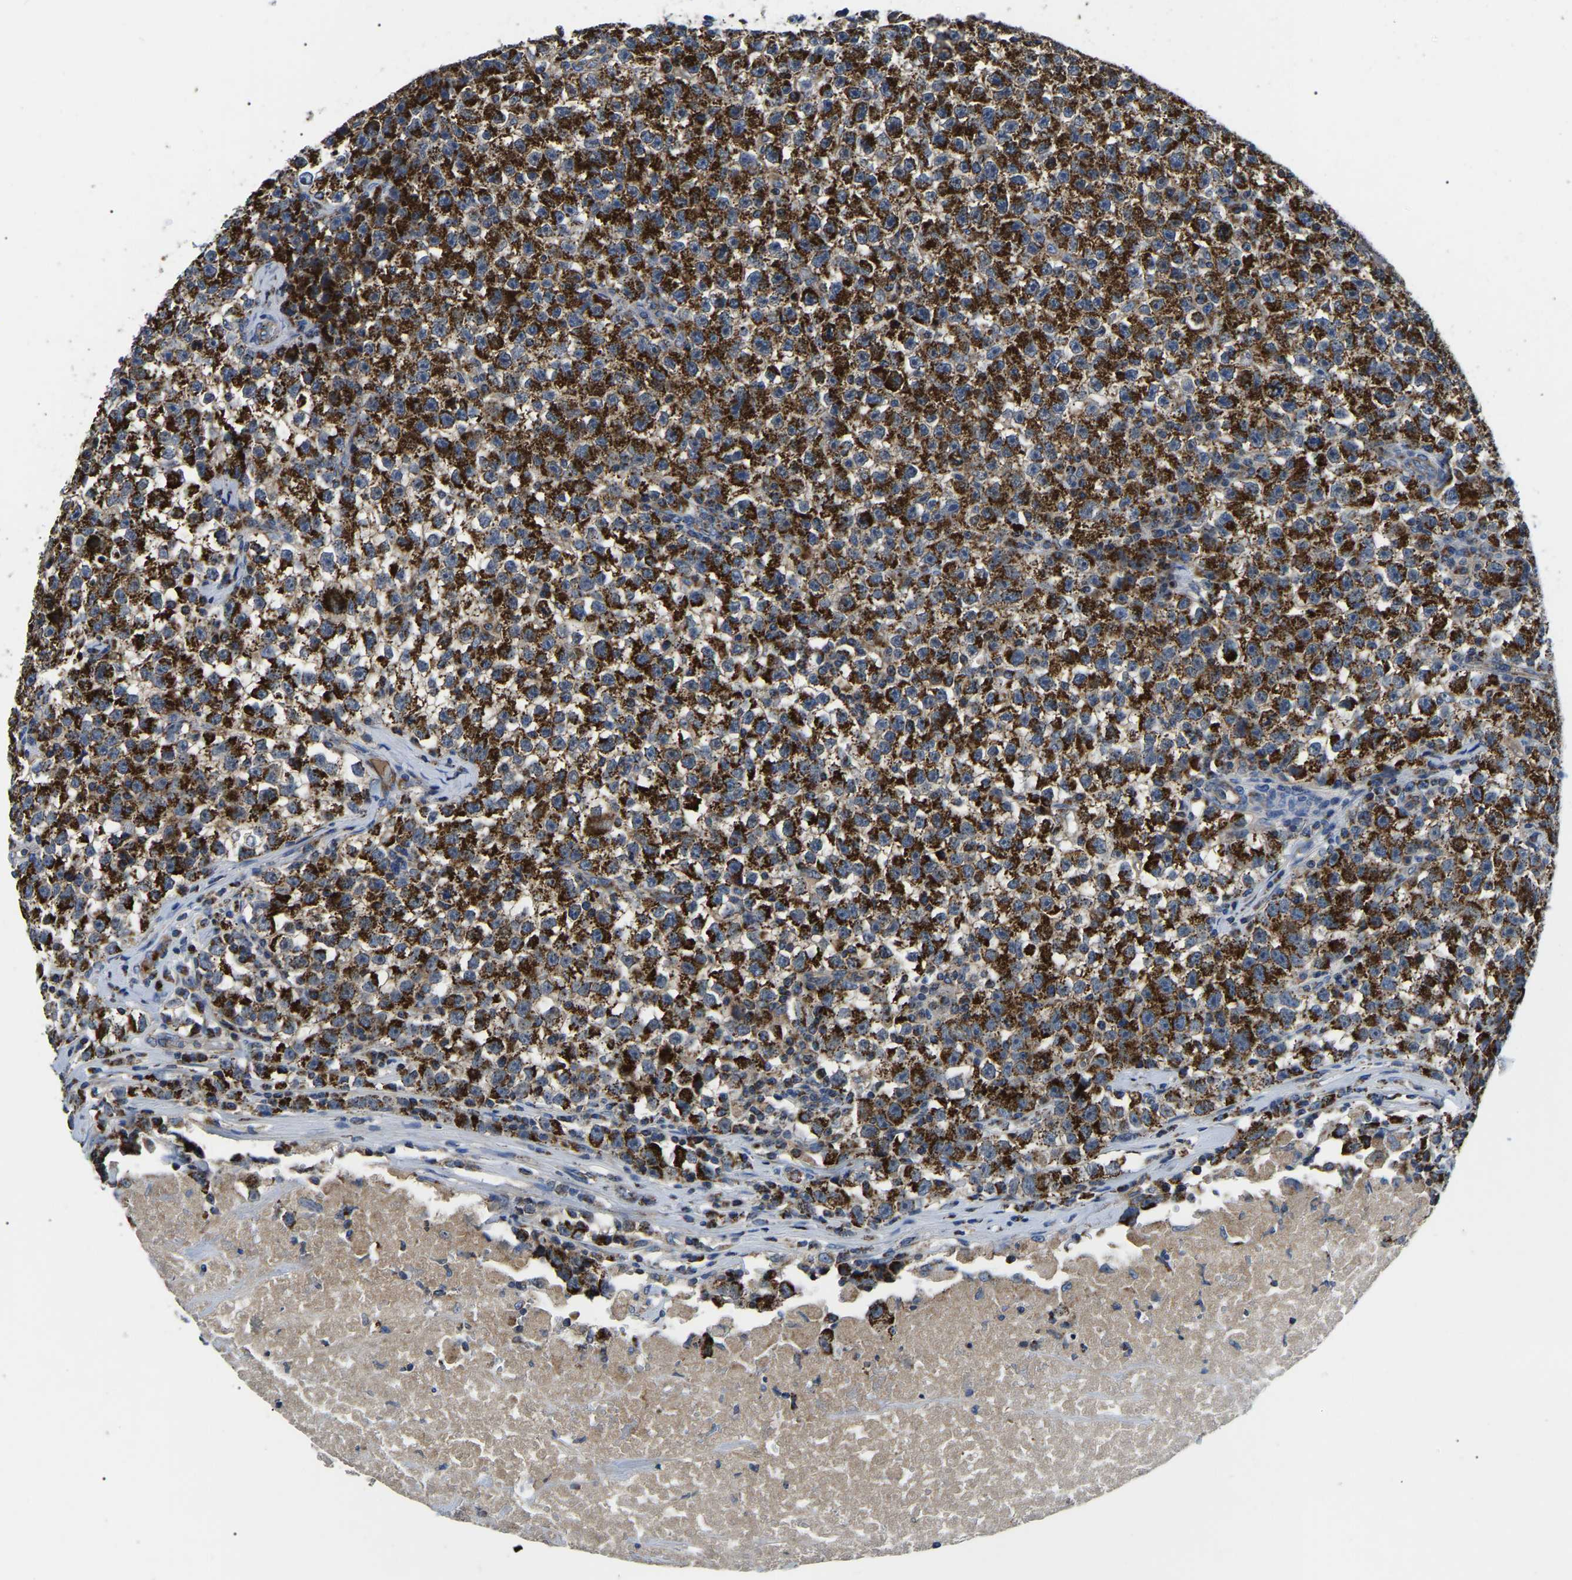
{"staining": {"intensity": "strong", "quantity": ">75%", "location": "cytoplasmic/membranous"}, "tissue": "testis cancer", "cell_type": "Tumor cells", "image_type": "cancer", "snomed": [{"axis": "morphology", "description": "Seminoma, NOS"}, {"axis": "topography", "description": "Testis"}], "caption": "Tumor cells demonstrate high levels of strong cytoplasmic/membranous positivity in approximately >75% of cells in testis cancer.", "gene": "PPM1E", "patient": {"sex": "male", "age": 22}}